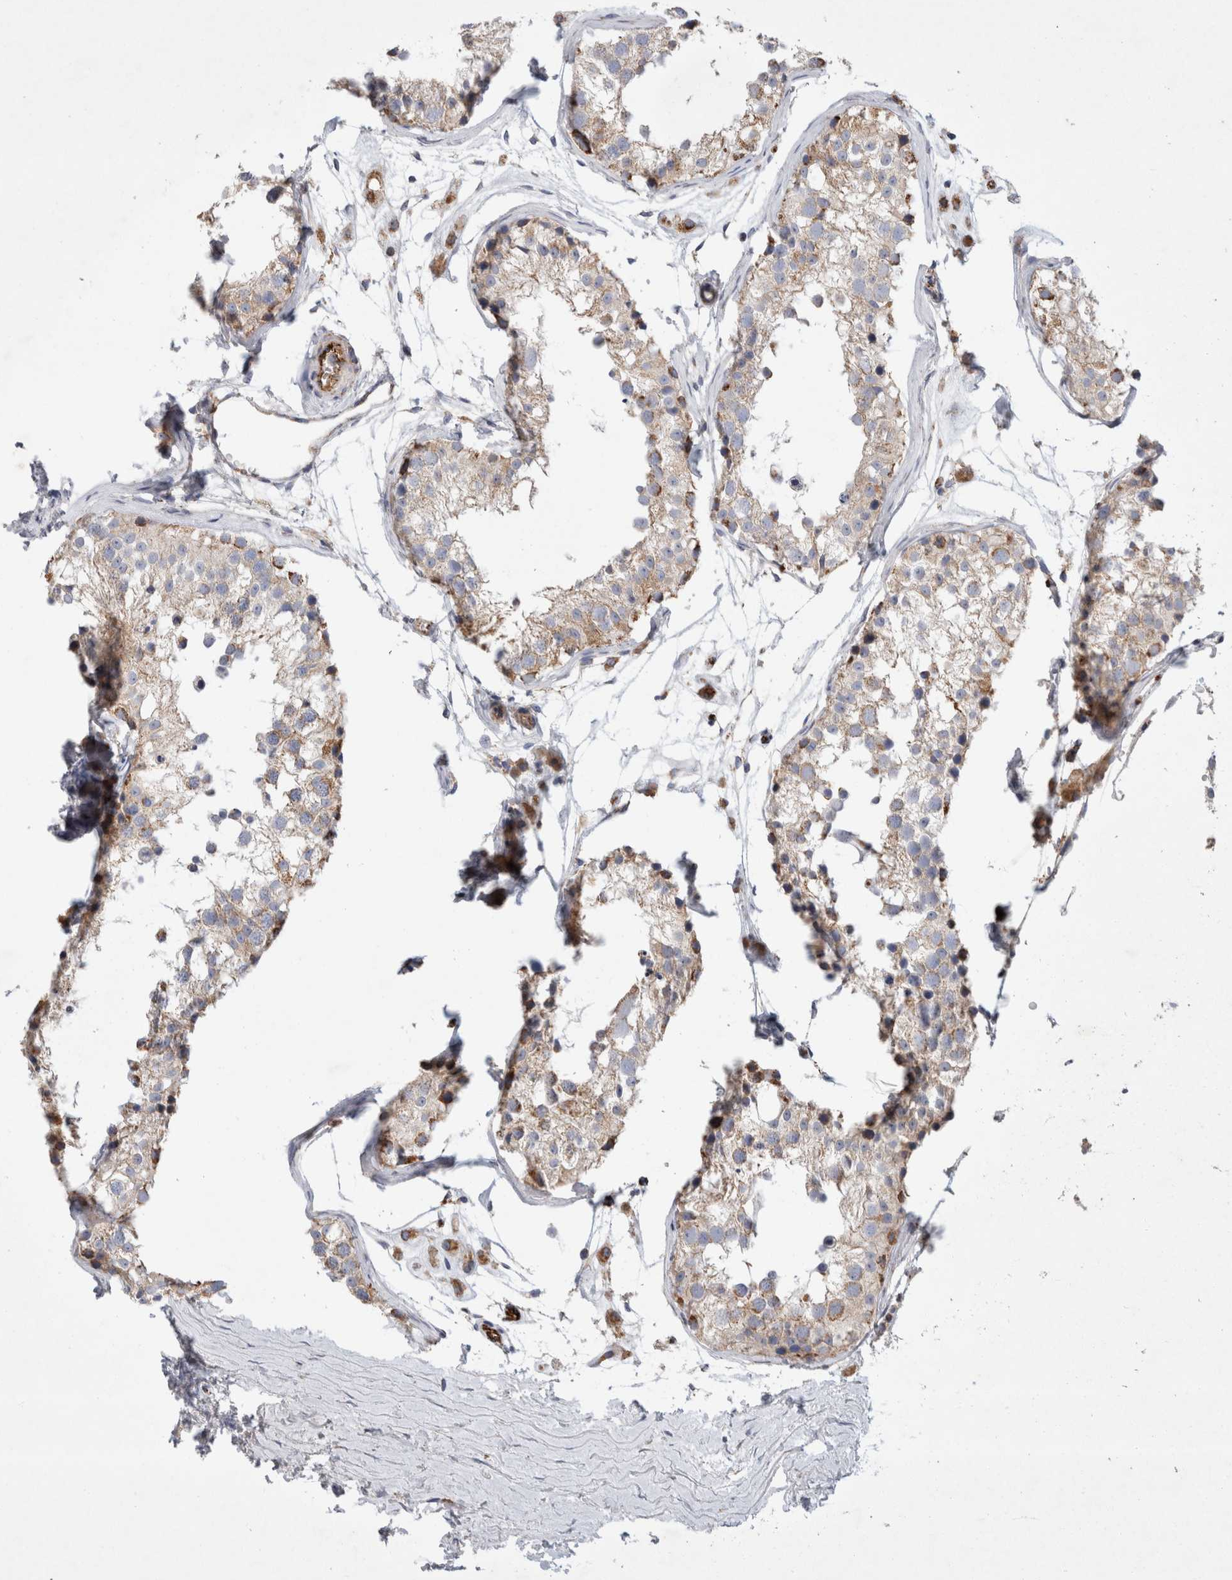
{"staining": {"intensity": "strong", "quantity": "<25%", "location": "cytoplasmic/membranous"}, "tissue": "testis", "cell_type": "Cells in seminiferous ducts", "image_type": "normal", "snomed": [{"axis": "morphology", "description": "Normal tissue, NOS"}, {"axis": "morphology", "description": "Adenocarcinoma, metastatic, NOS"}, {"axis": "topography", "description": "Testis"}], "caption": "This image displays immunohistochemistry (IHC) staining of normal human testis, with medium strong cytoplasmic/membranous expression in approximately <25% of cells in seminiferous ducts.", "gene": "IARS2", "patient": {"sex": "male", "age": 26}}